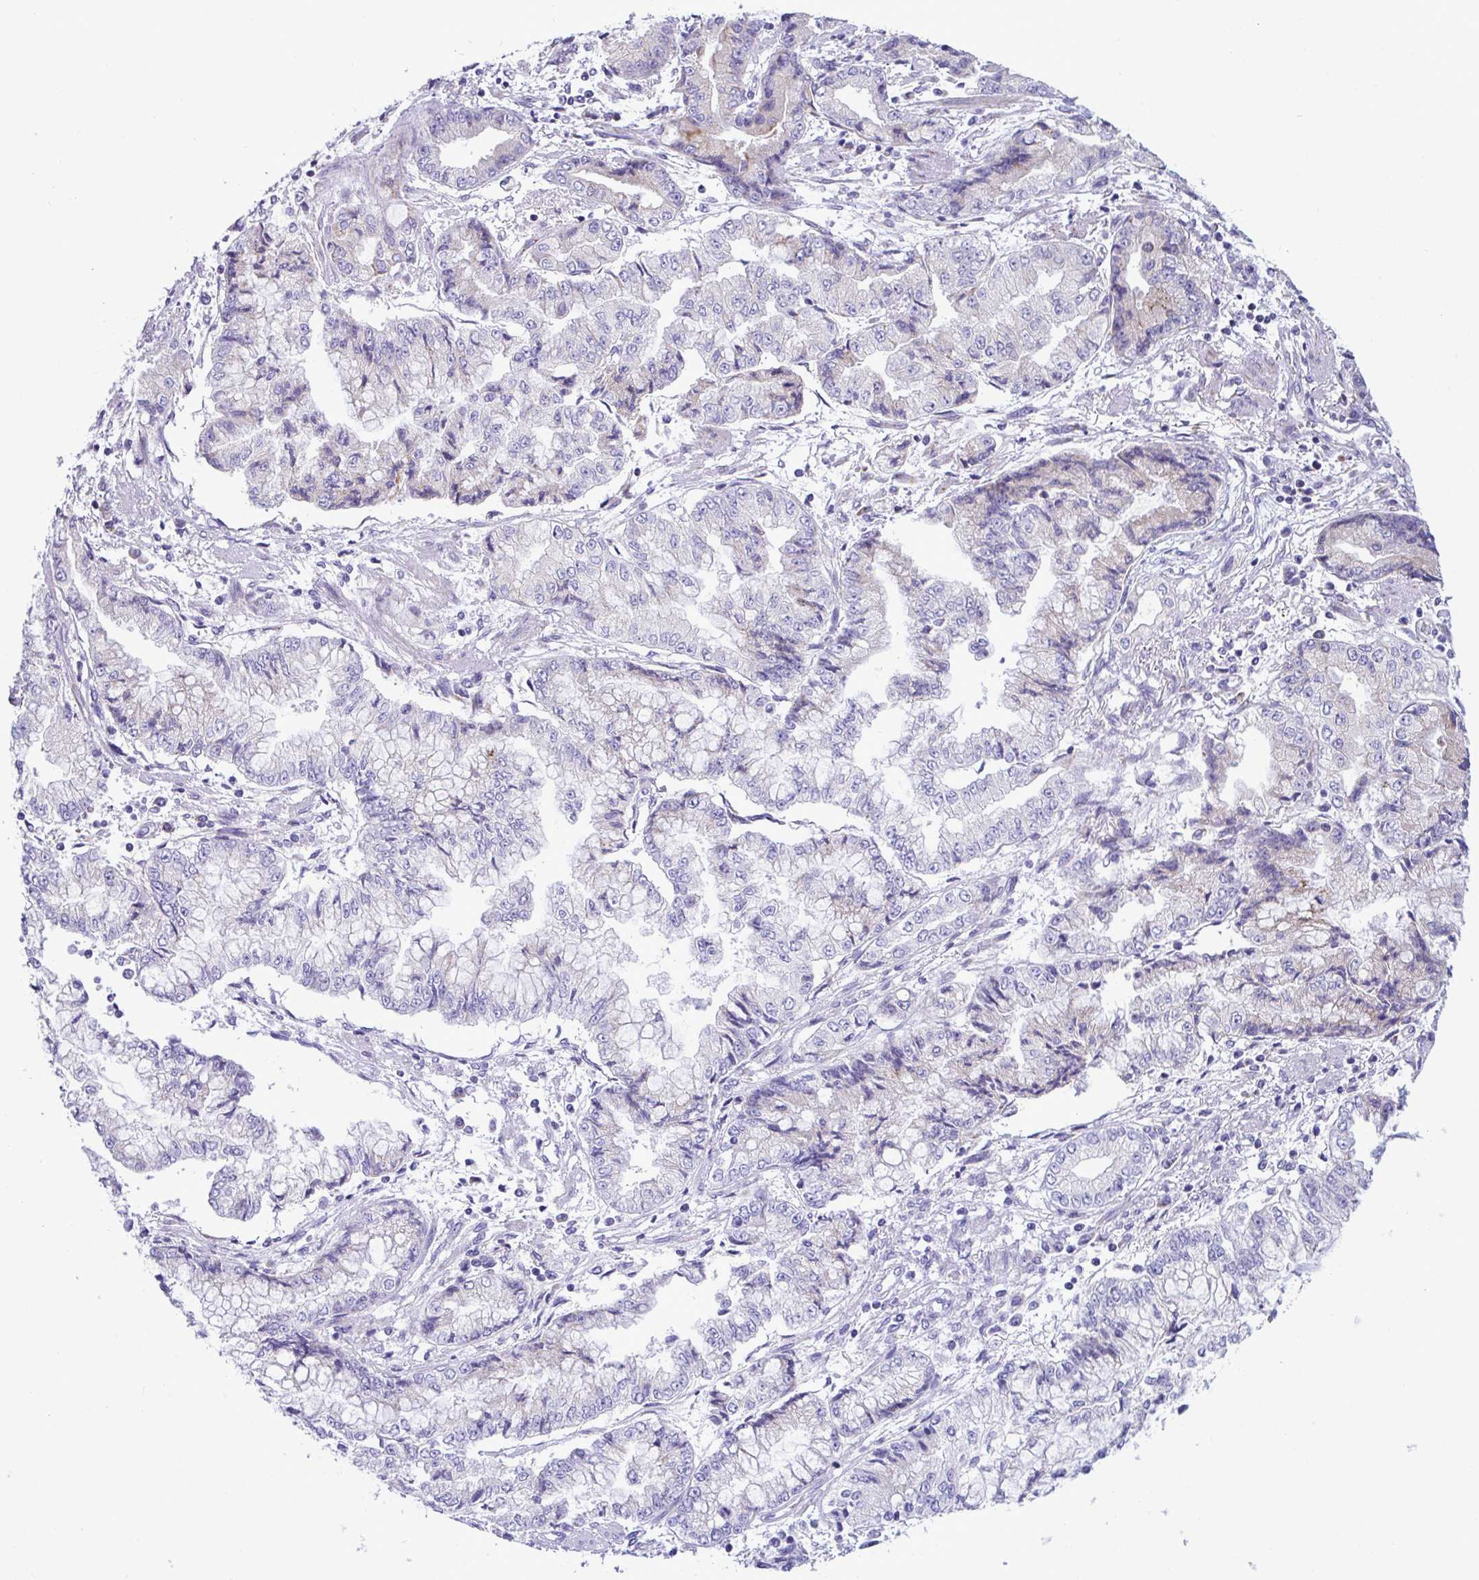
{"staining": {"intensity": "negative", "quantity": "none", "location": "none"}, "tissue": "stomach cancer", "cell_type": "Tumor cells", "image_type": "cancer", "snomed": [{"axis": "morphology", "description": "Adenocarcinoma, NOS"}, {"axis": "topography", "description": "Stomach, upper"}], "caption": "High power microscopy micrograph of an immunohistochemistry histopathology image of stomach cancer, revealing no significant staining in tumor cells.", "gene": "DTX3", "patient": {"sex": "female", "age": 74}}